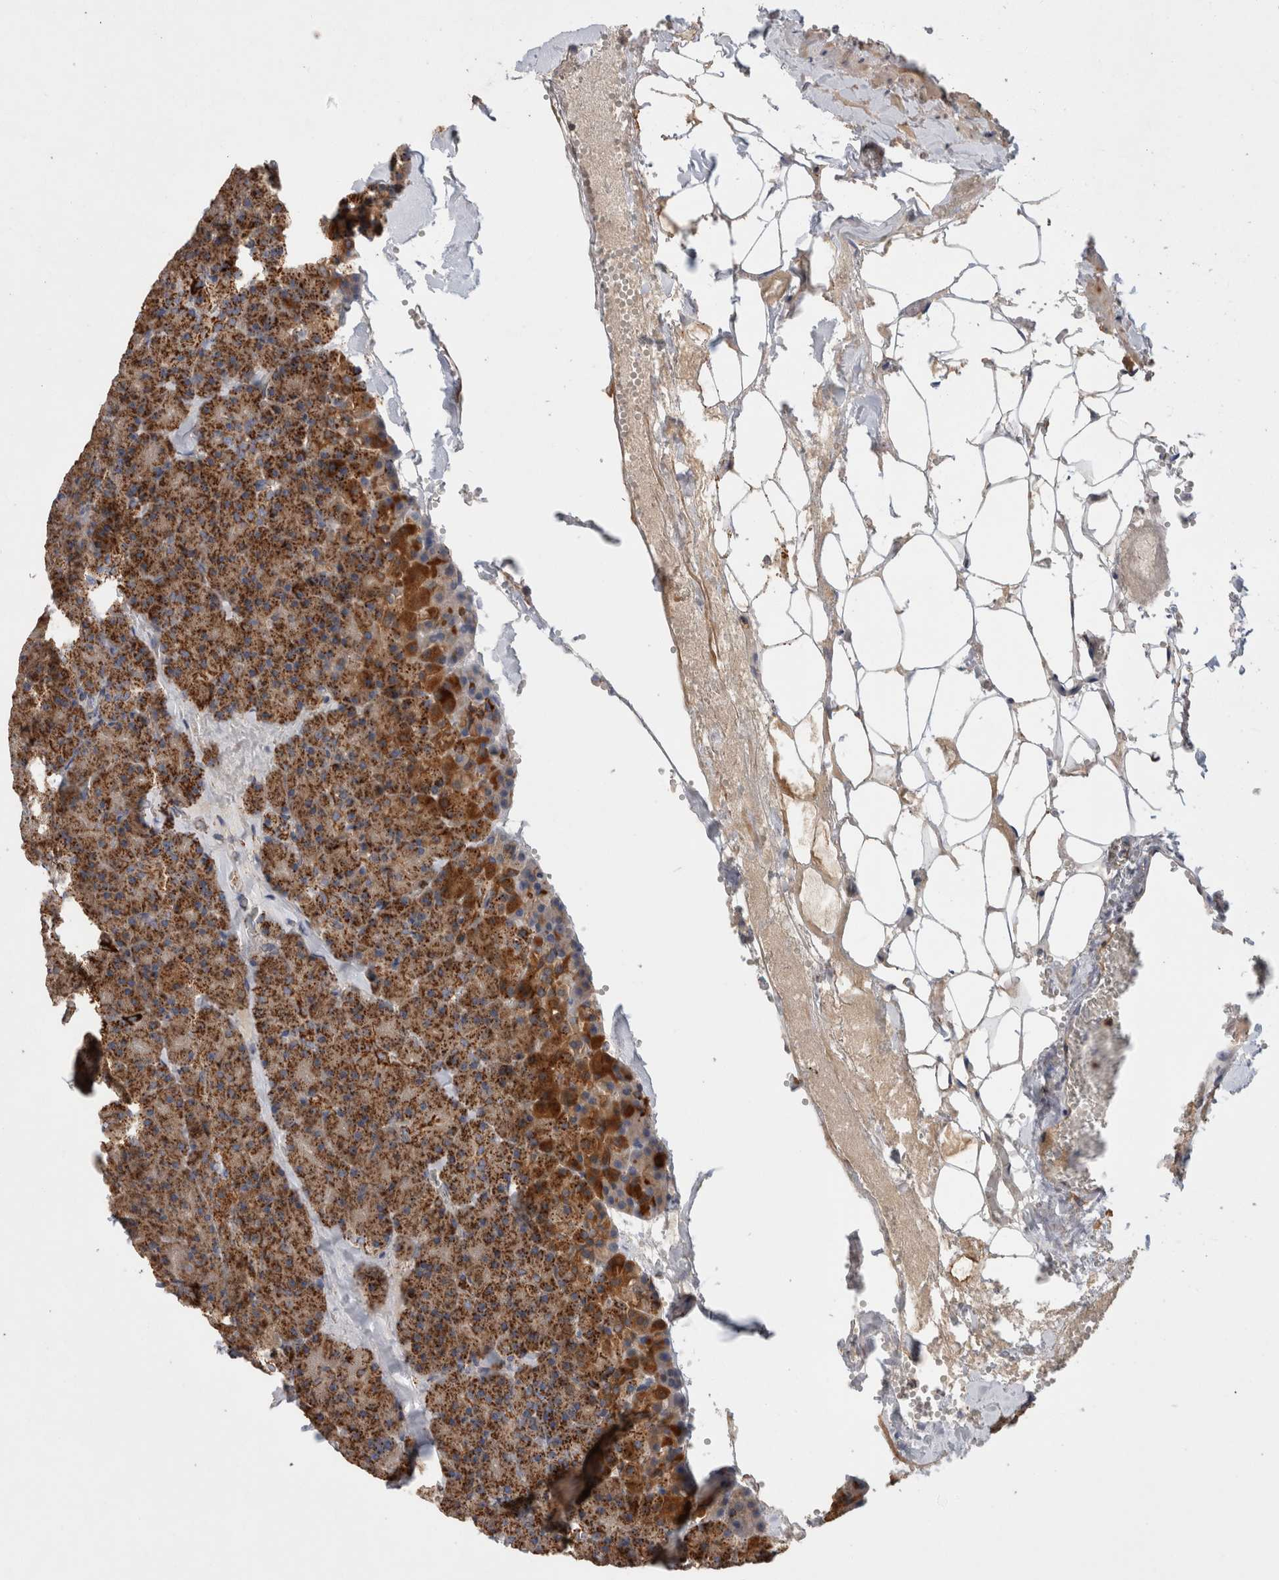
{"staining": {"intensity": "strong", "quantity": ">75%", "location": "cytoplasmic/membranous"}, "tissue": "pancreas", "cell_type": "Exocrine glandular cells", "image_type": "normal", "snomed": [{"axis": "morphology", "description": "Normal tissue, NOS"}, {"axis": "morphology", "description": "Carcinoid, malignant, NOS"}, {"axis": "topography", "description": "Pancreas"}], "caption": "This is an image of immunohistochemistry staining of benign pancreas, which shows strong staining in the cytoplasmic/membranous of exocrine glandular cells.", "gene": "IARS2", "patient": {"sex": "female", "age": 35}}